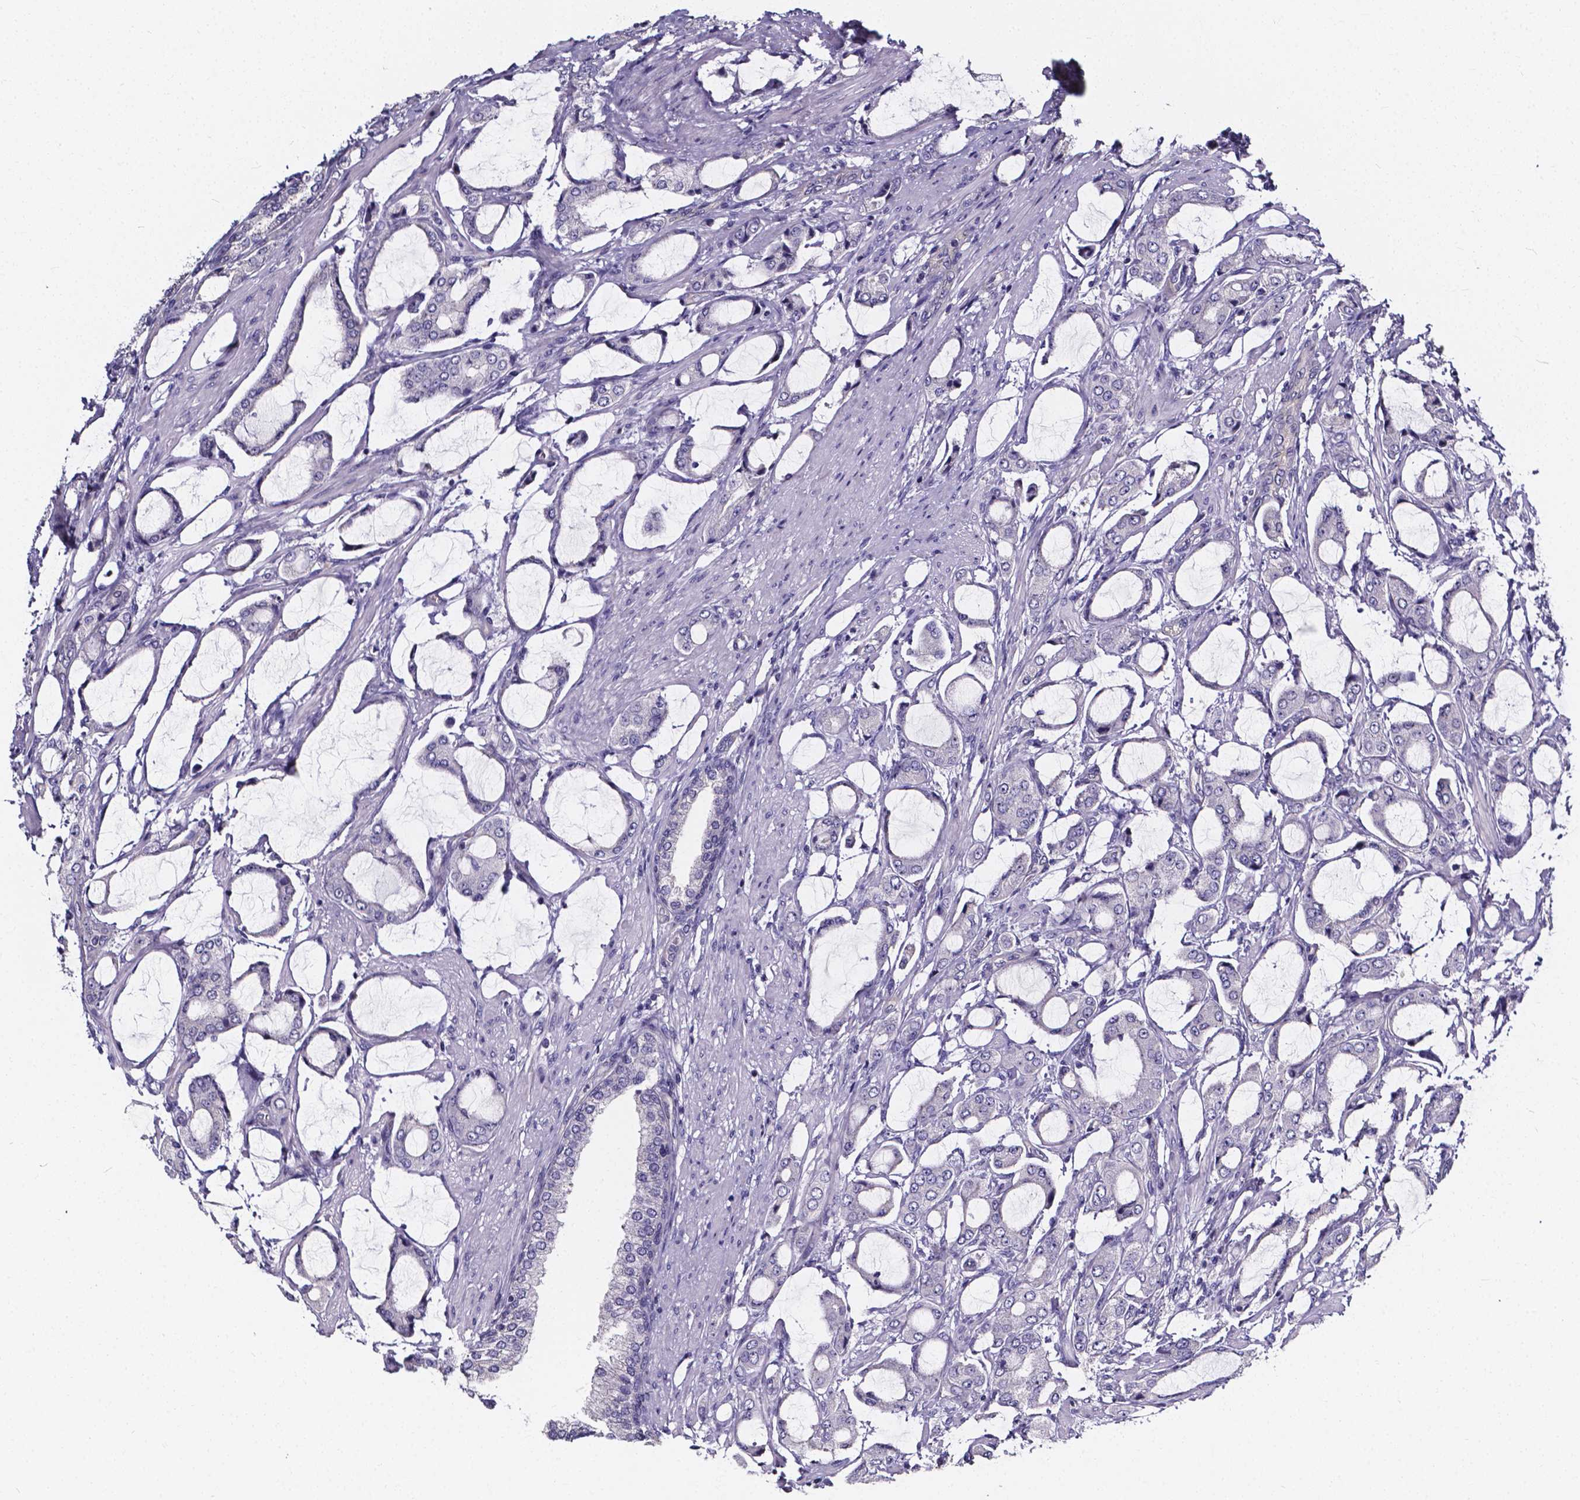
{"staining": {"intensity": "negative", "quantity": "none", "location": "none"}, "tissue": "prostate cancer", "cell_type": "Tumor cells", "image_type": "cancer", "snomed": [{"axis": "morphology", "description": "Adenocarcinoma, NOS"}, {"axis": "topography", "description": "Prostate"}], "caption": "Prostate adenocarcinoma was stained to show a protein in brown. There is no significant positivity in tumor cells. The staining is performed using DAB (3,3'-diaminobenzidine) brown chromogen with nuclei counter-stained in using hematoxylin.", "gene": "CACNG8", "patient": {"sex": "male", "age": 63}}